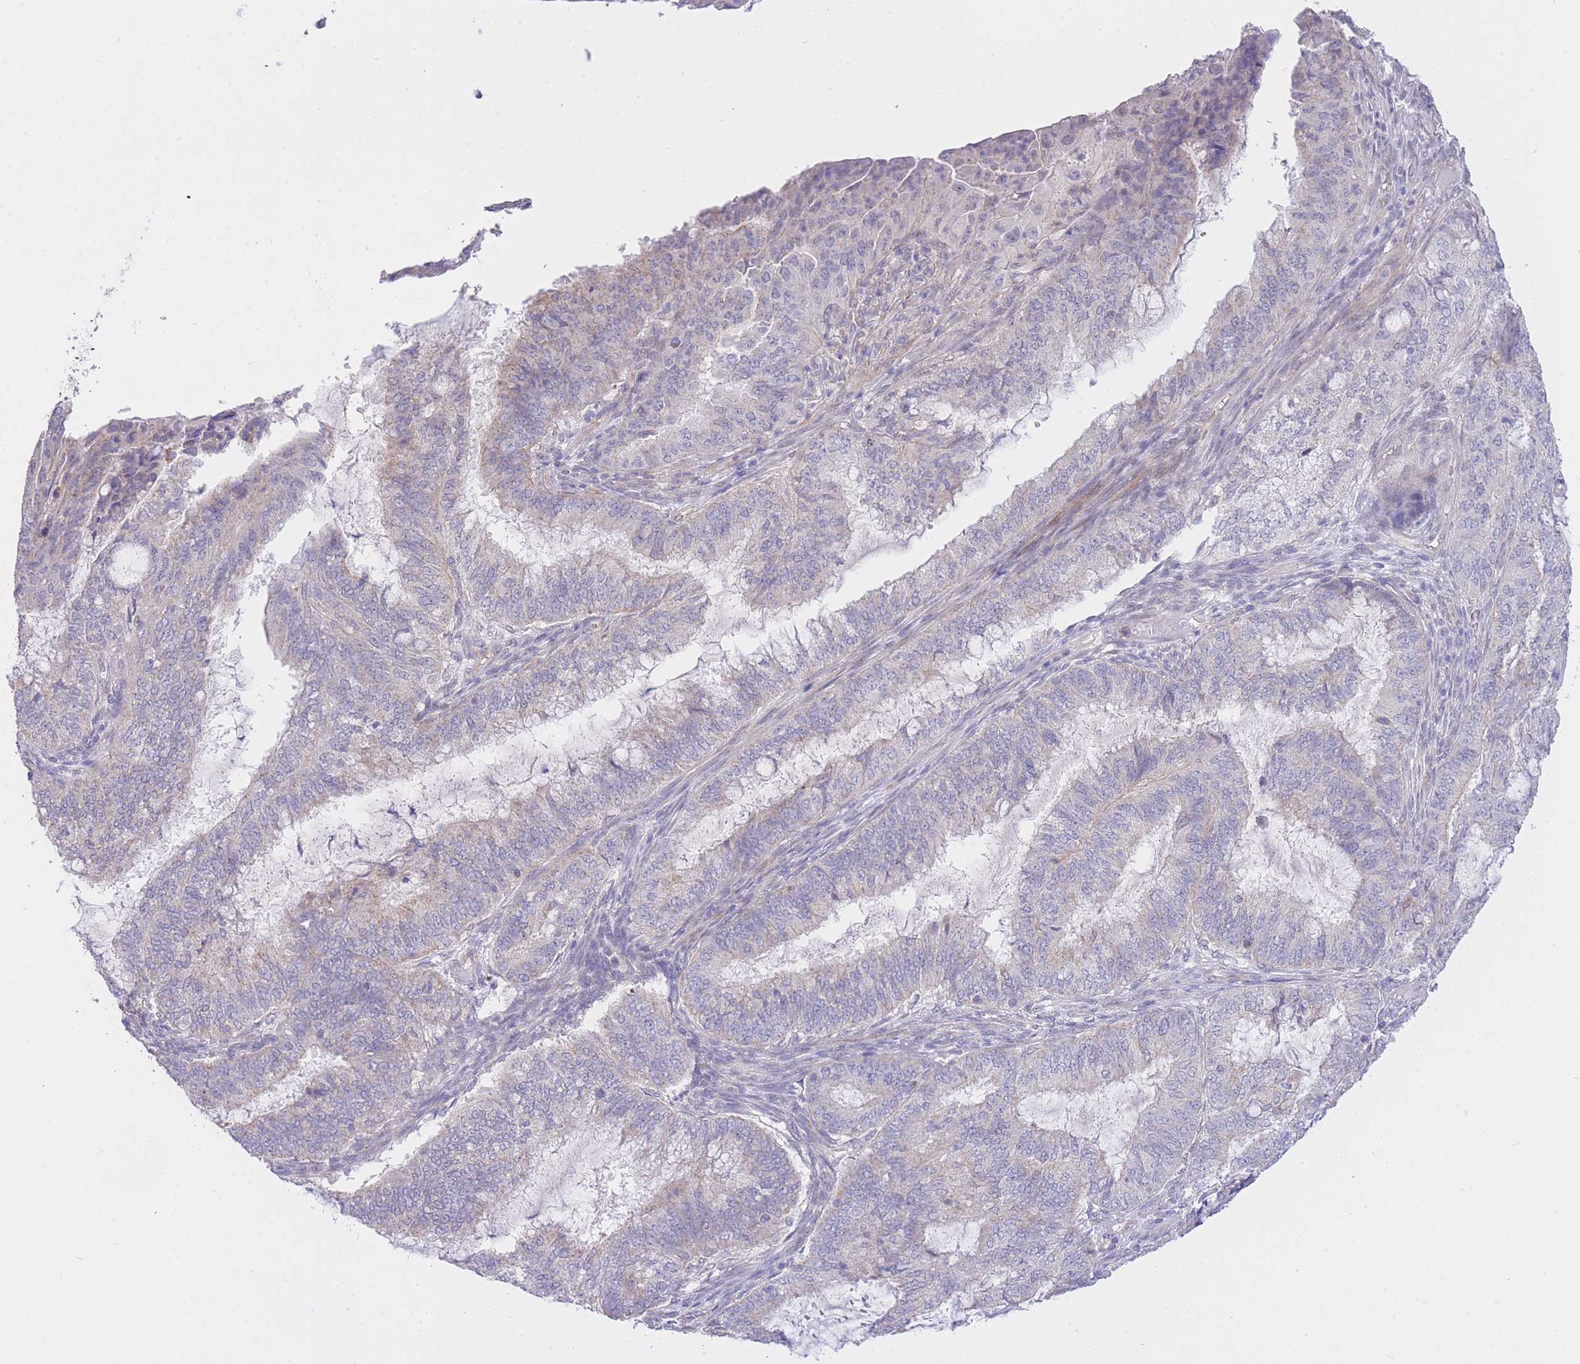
{"staining": {"intensity": "negative", "quantity": "none", "location": "none"}, "tissue": "endometrial cancer", "cell_type": "Tumor cells", "image_type": "cancer", "snomed": [{"axis": "morphology", "description": "Adenocarcinoma, NOS"}, {"axis": "topography", "description": "Endometrium"}], "caption": "High power microscopy histopathology image of an immunohistochemistry photomicrograph of endometrial adenocarcinoma, revealing no significant positivity in tumor cells.", "gene": "CTBP1", "patient": {"sex": "female", "age": 51}}